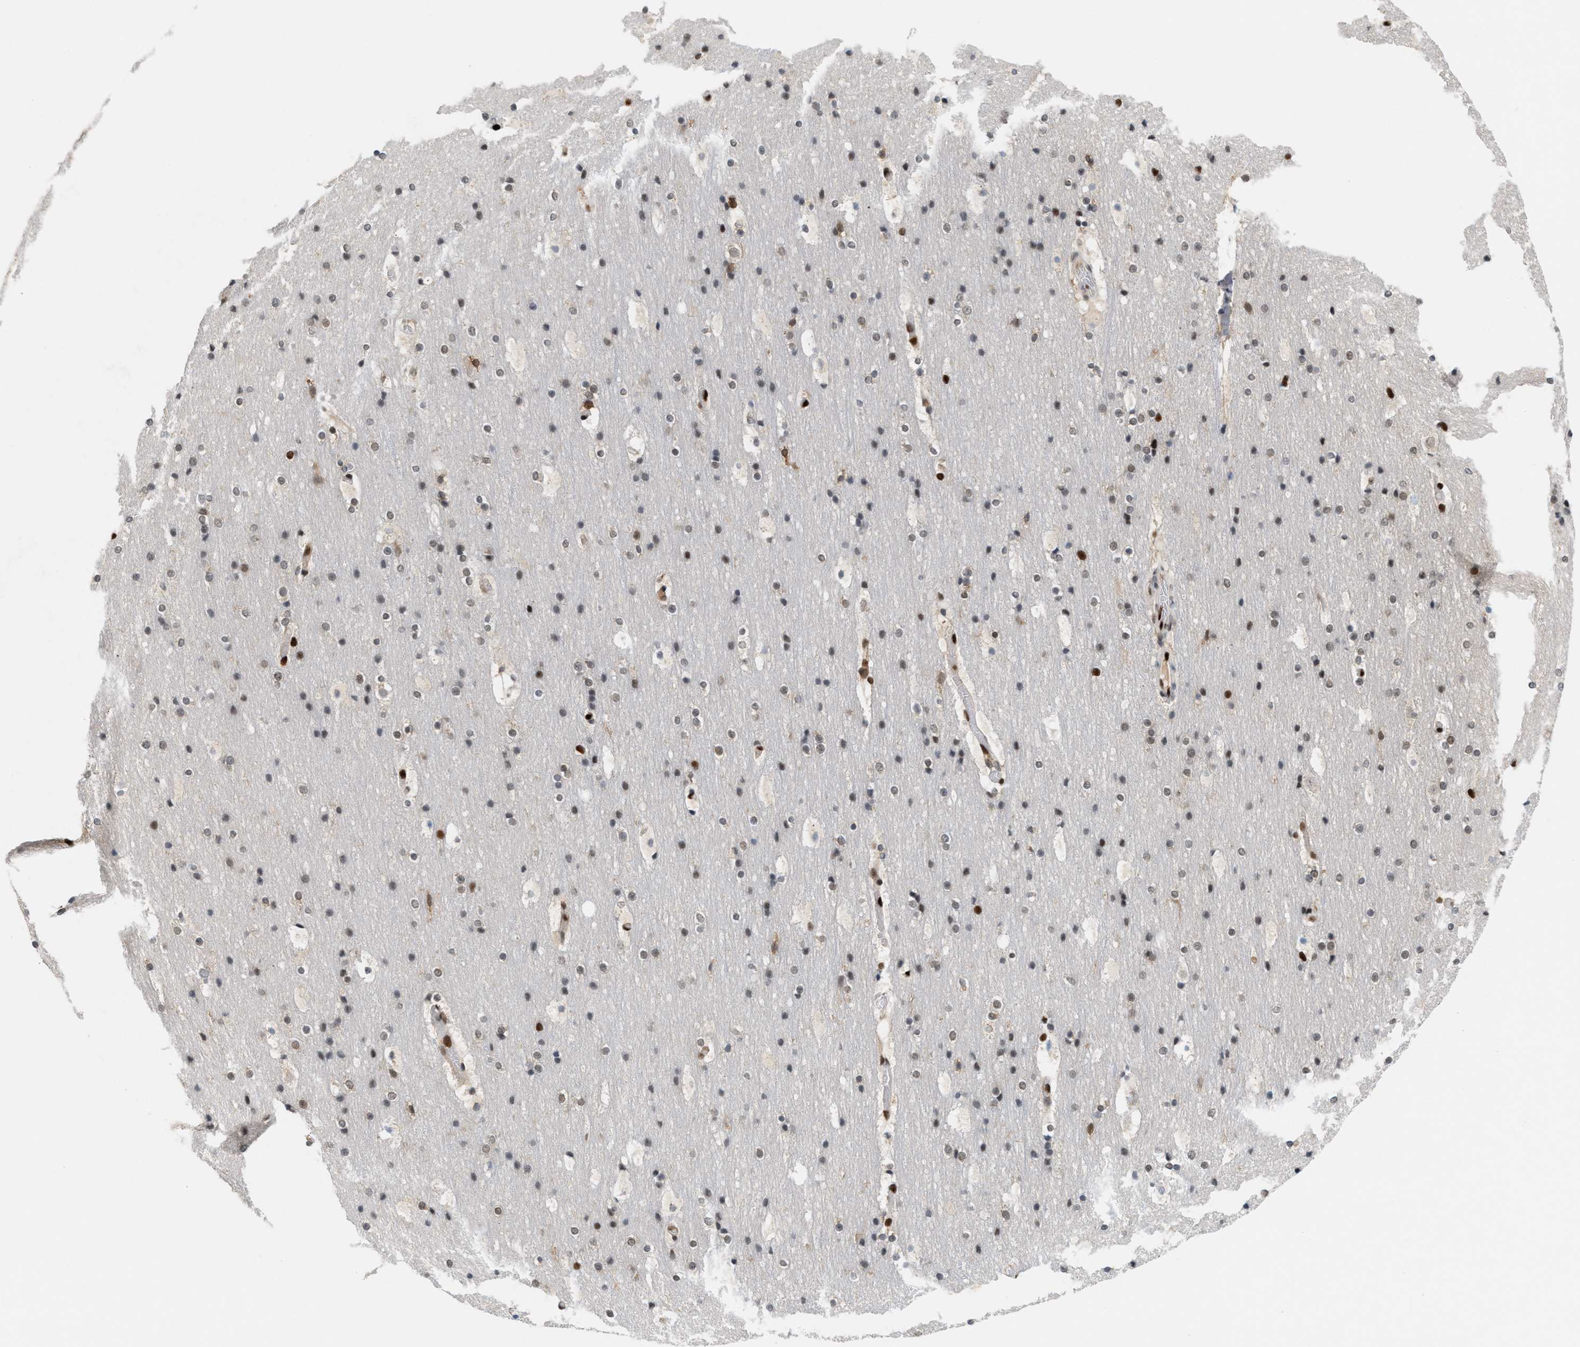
{"staining": {"intensity": "strong", "quantity": ">75%", "location": "nuclear"}, "tissue": "cerebral cortex", "cell_type": "Endothelial cells", "image_type": "normal", "snomed": [{"axis": "morphology", "description": "Normal tissue, NOS"}, {"axis": "topography", "description": "Cerebral cortex"}], "caption": "Unremarkable cerebral cortex demonstrates strong nuclear expression in about >75% of endothelial cells, visualized by immunohistochemistry.", "gene": "C17orf49", "patient": {"sex": "male", "age": 57}}